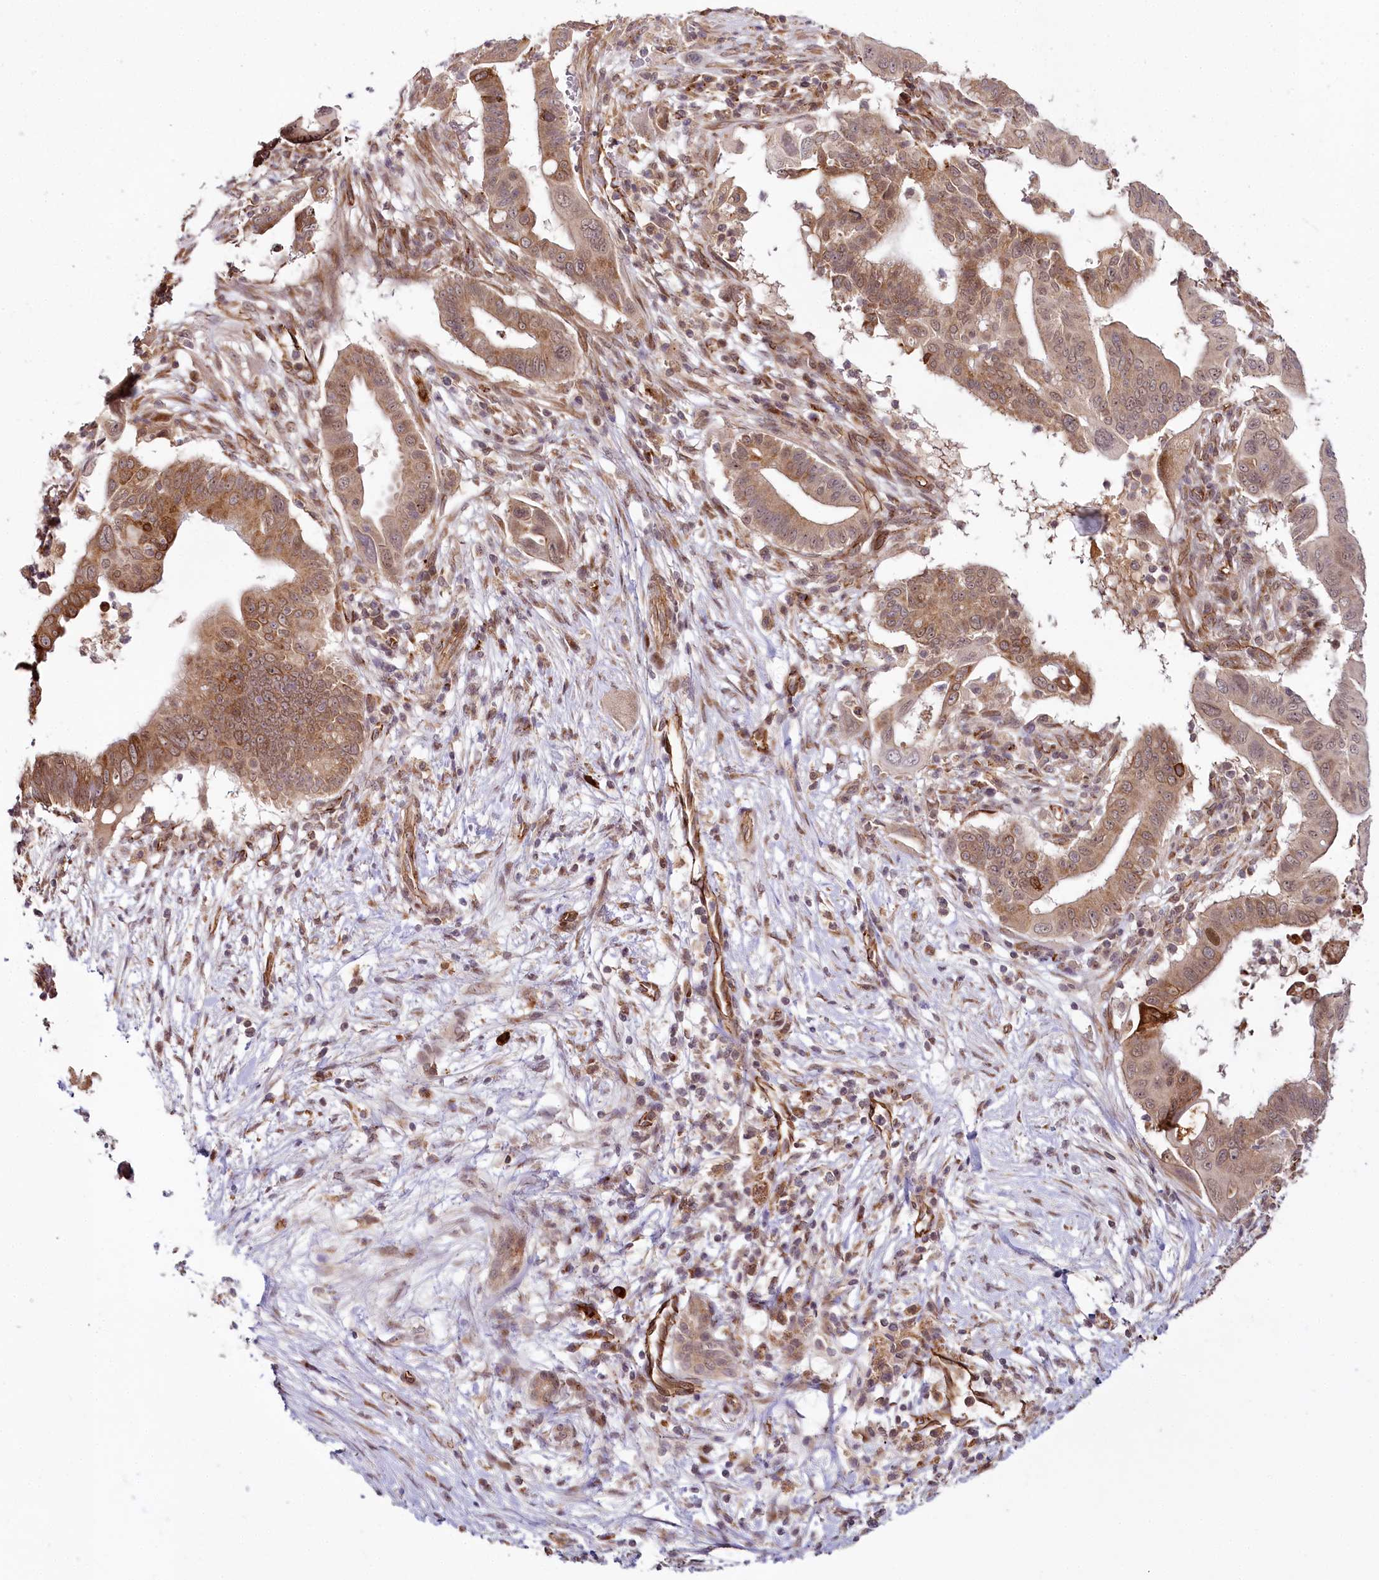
{"staining": {"intensity": "moderate", "quantity": ">75%", "location": "cytoplasmic/membranous,nuclear"}, "tissue": "pancreatic cancer", "cell_type": "Tumor cells", "image_type": "cancer", "snomed": [{"axis": "morphology", "description": "Adenocarcinoma, NOS"}, {"axis": "topography", "description": "Pancreas"}], "caption": "The histopathology image shows staining of pancreatic cancer (adenocarcinoma), revealing moderate cytoplasmic/membranous and nuclear protein expression (brown color) within tumor cells.", "gene": "ALKBH8", "patient": {"sex": "male", "age": 68}}